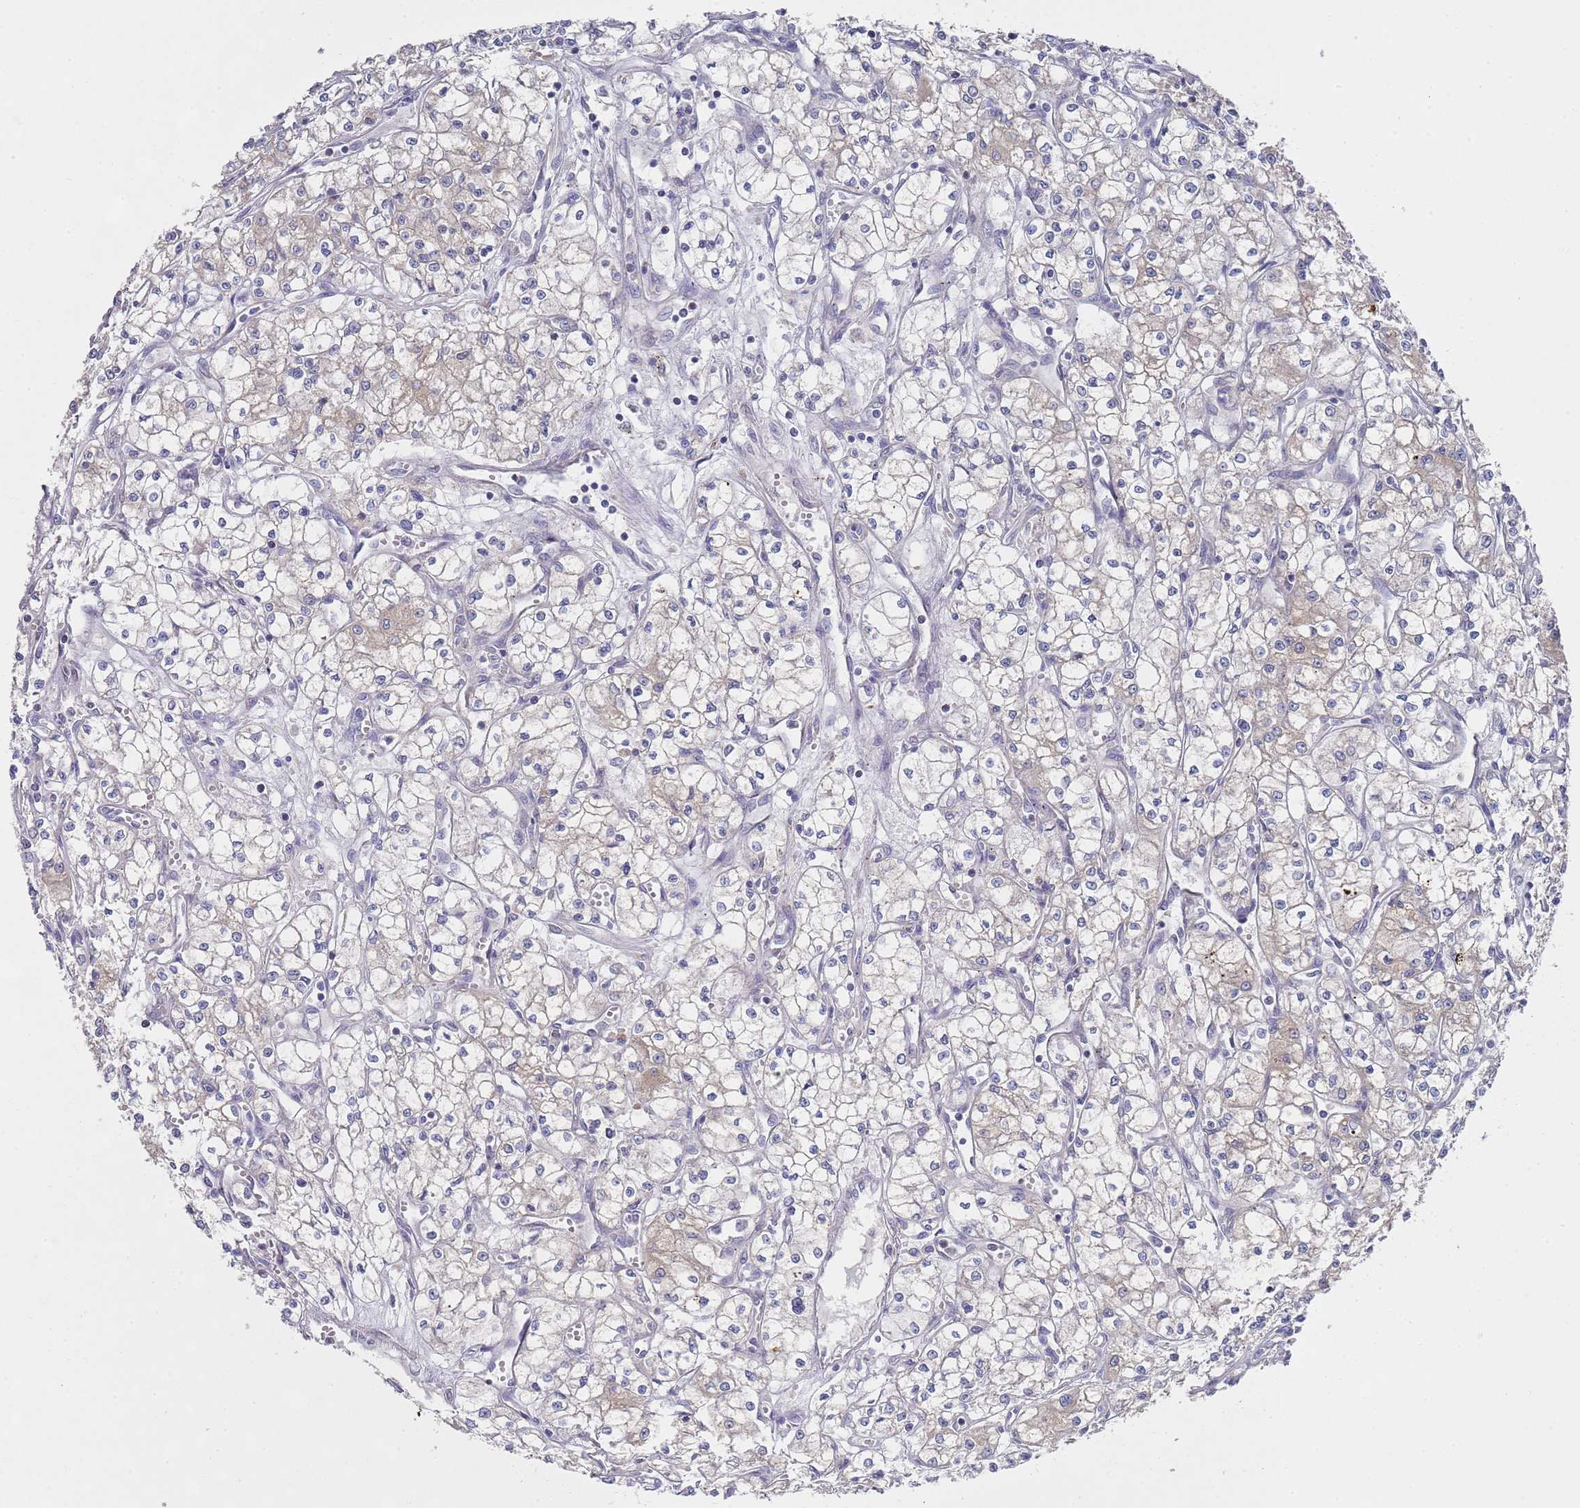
{"staining": {"intensity": "weak", "quantity": "<25%", "location": "cytoplasmic/membranous"}, "tissue": "renal cancer", "cell_type": "Tumor cells", "image_type": "cancer", "snomed": [{"axis": "morphology", "description": "Adenocarcinoma, NOS"}, {"axis": "topography", "description": "Kidney"}], "caption": "This is an IHC image of renal adenocarcinoma. There is no staining in tumor cells.", "gene": "NPEPPS", "patient": {"sex": "male", "age": 59}}